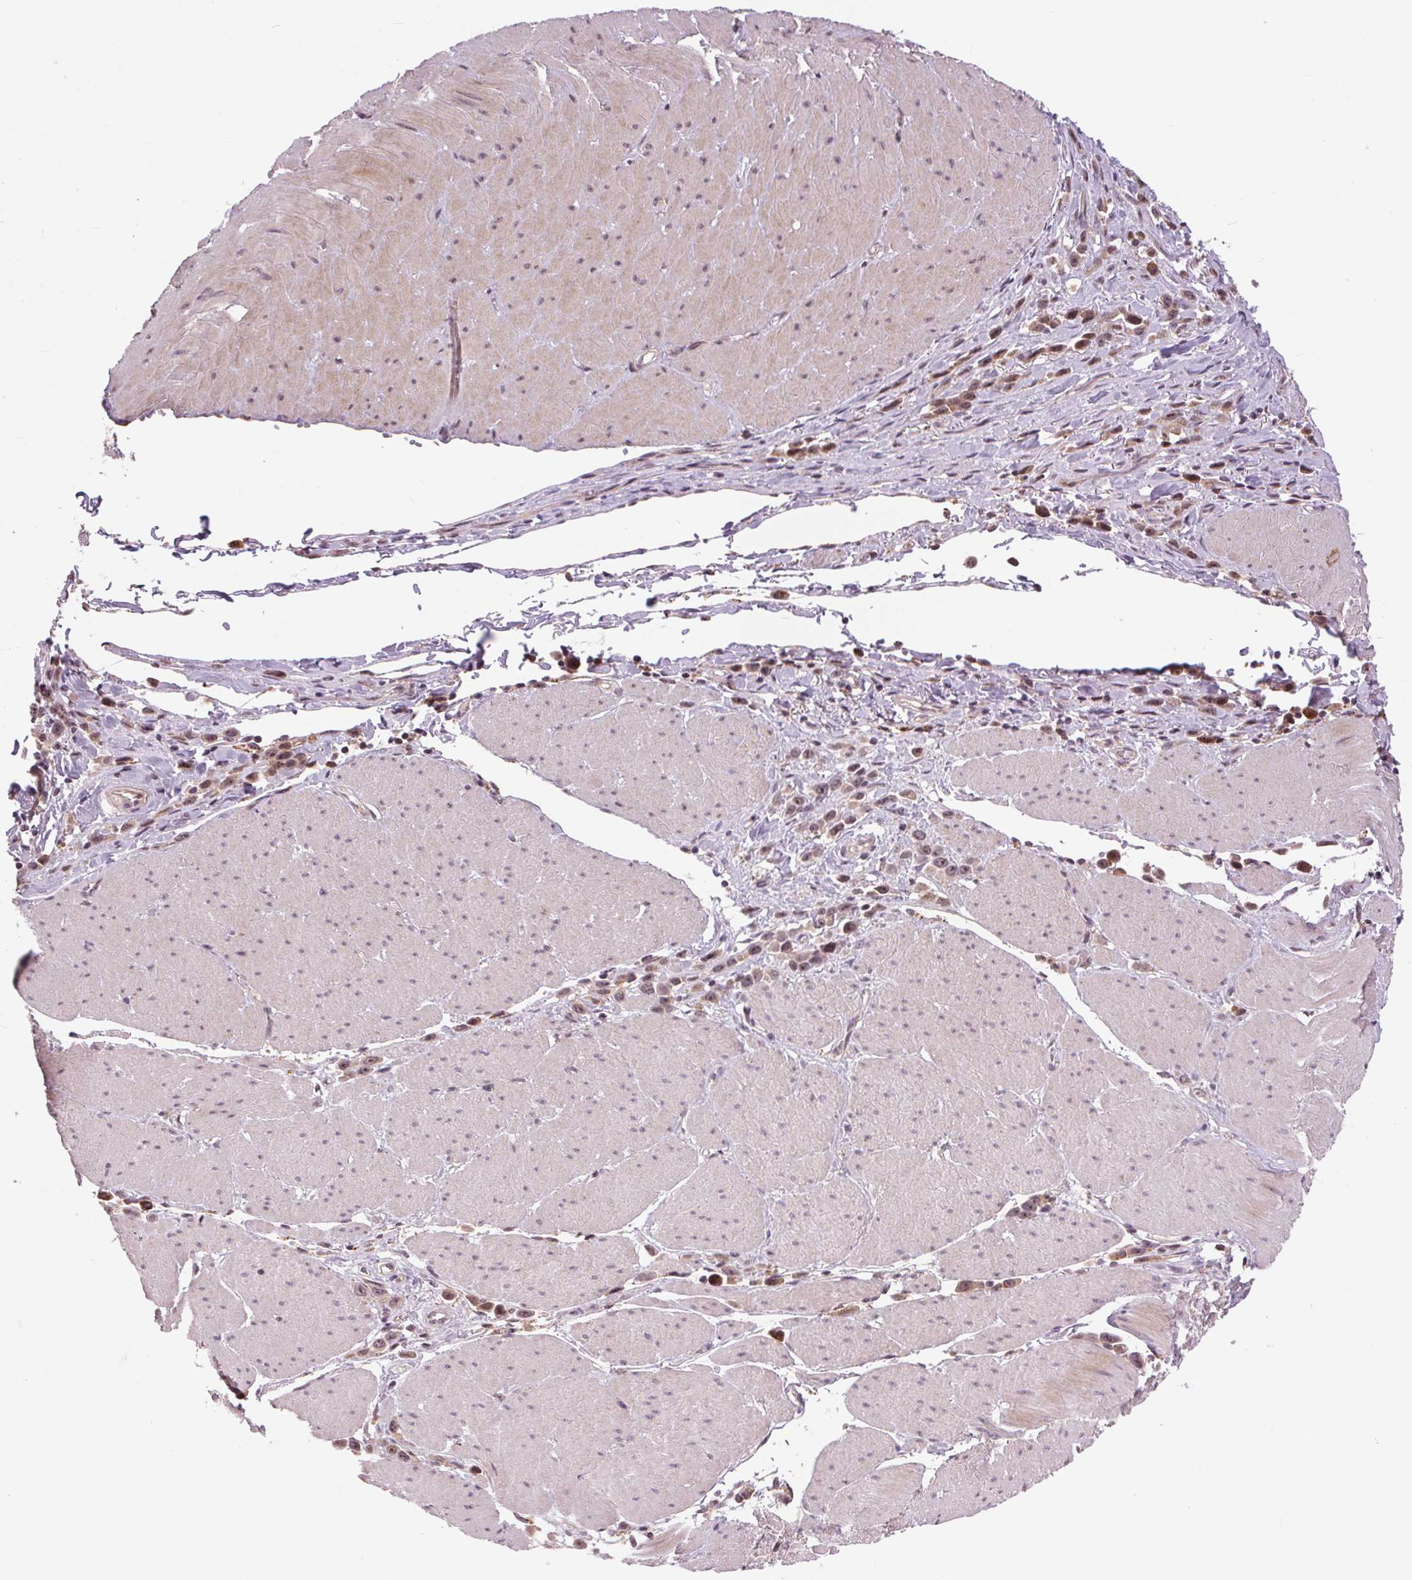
{"staining": {"intensity": "strong", "quantity": ">75%", "location": "cytoplasmic/membranous"}, "tissue": "stomach cancer", "cell_type": "Tumor cells", "image_type": "cancer", "snomed": [{"axis": "morphology", "description": "Adenocarcinoma, NOS"}, {"axis": "topography", "description": "Stomach"}], "caption": "Protein staining exhibits strong cytoplasmic/membranous staining in about >75% of tumor cells in stomach cancer. The protein is shown in brown color, while the nuclei are stained blue.", "gene": "CHMP4B", "patient": {"sex": "male", "age": 47}}